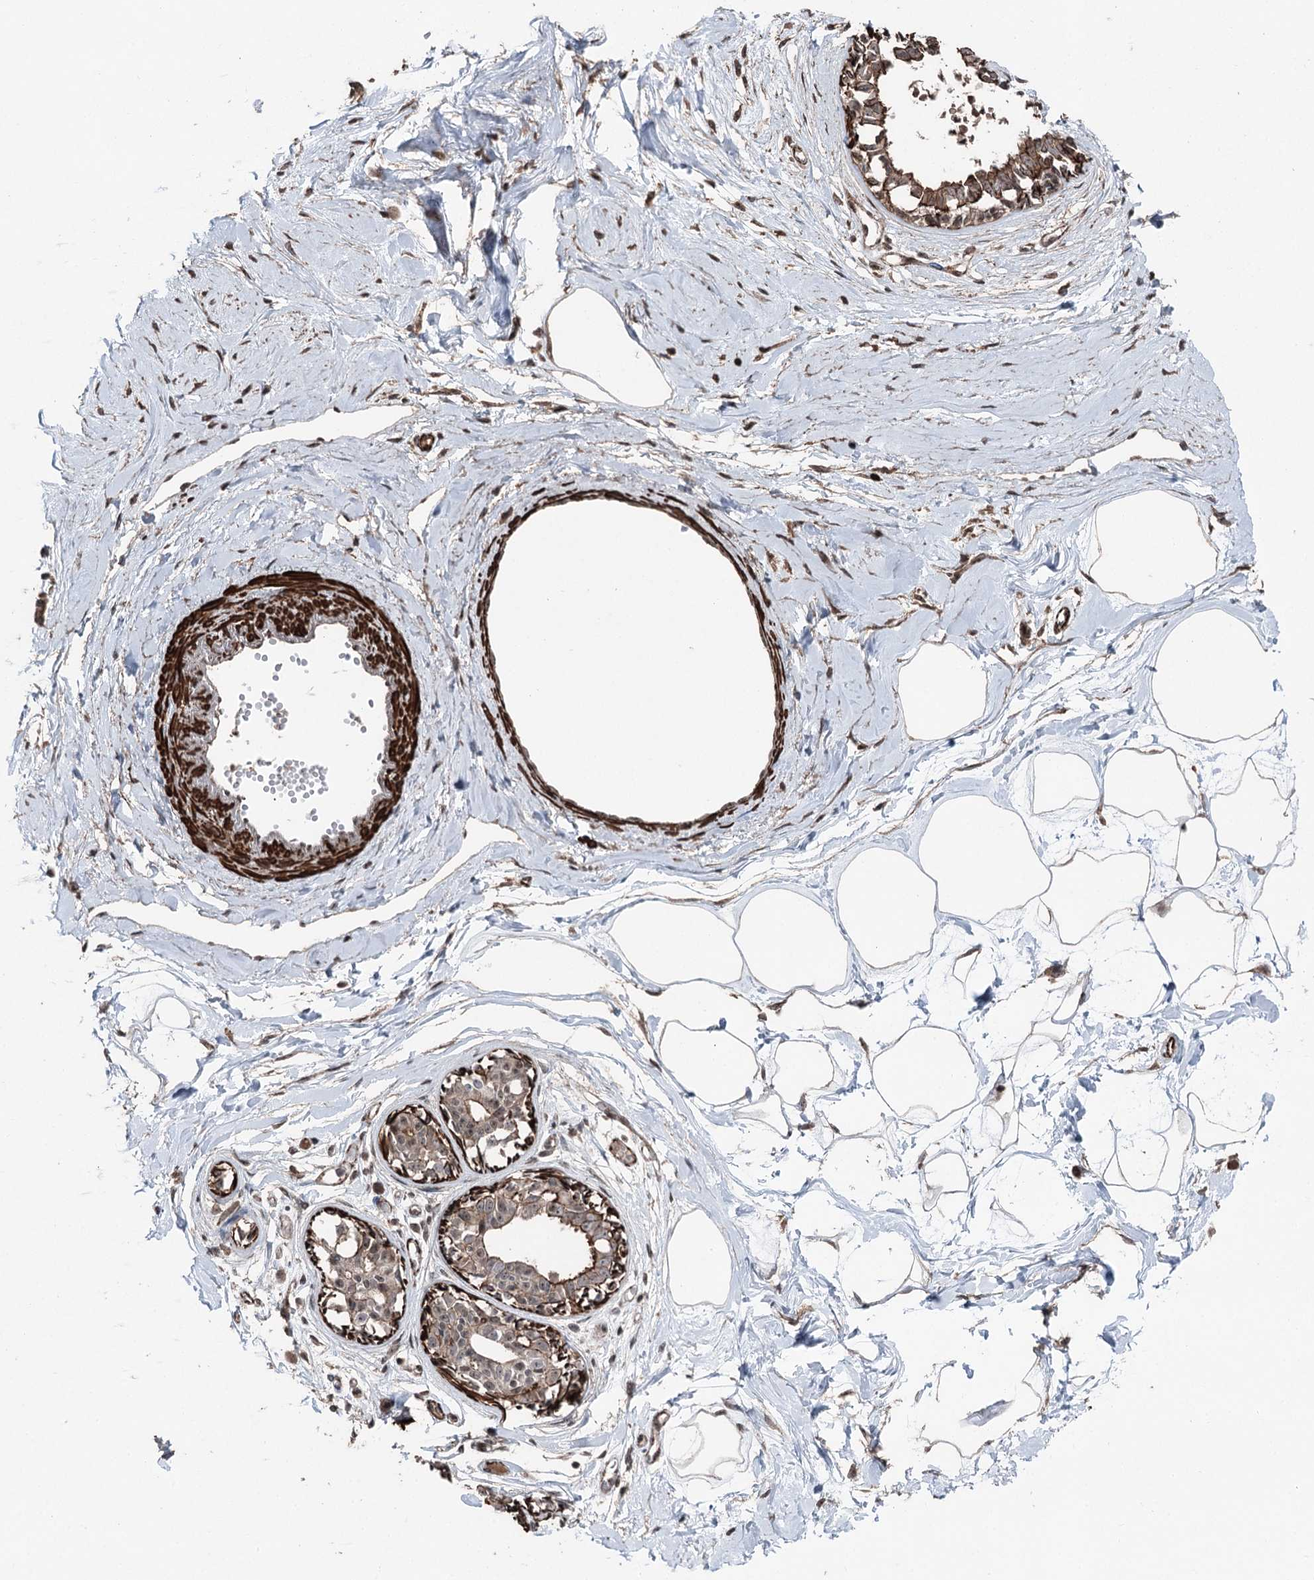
{"staining": {"intensity": "moderate", "quantity": "25%-75%", "location": "cytoplasmic/membranous,nuclear"}, "tissue": "breast", "cell_type": "Adipocytes", "image_type": "normal", "snomed": [{"axis": "morphology", "description": "Normal tissue, NOS"}, {"axis": "topography", "description": "Breast"}], "caption": "Protein staining of normal breast reveals moderate cytoplasmic/membranous,nuclear positivity in about 25%-75% of adipocytes. The staining was performed using DAB, with brown indicating positive protein expression. Nuclei are stained blue with hematoxylin.", "gene": "CCDC82", "patient": {"sex": "female", "age": 45}}